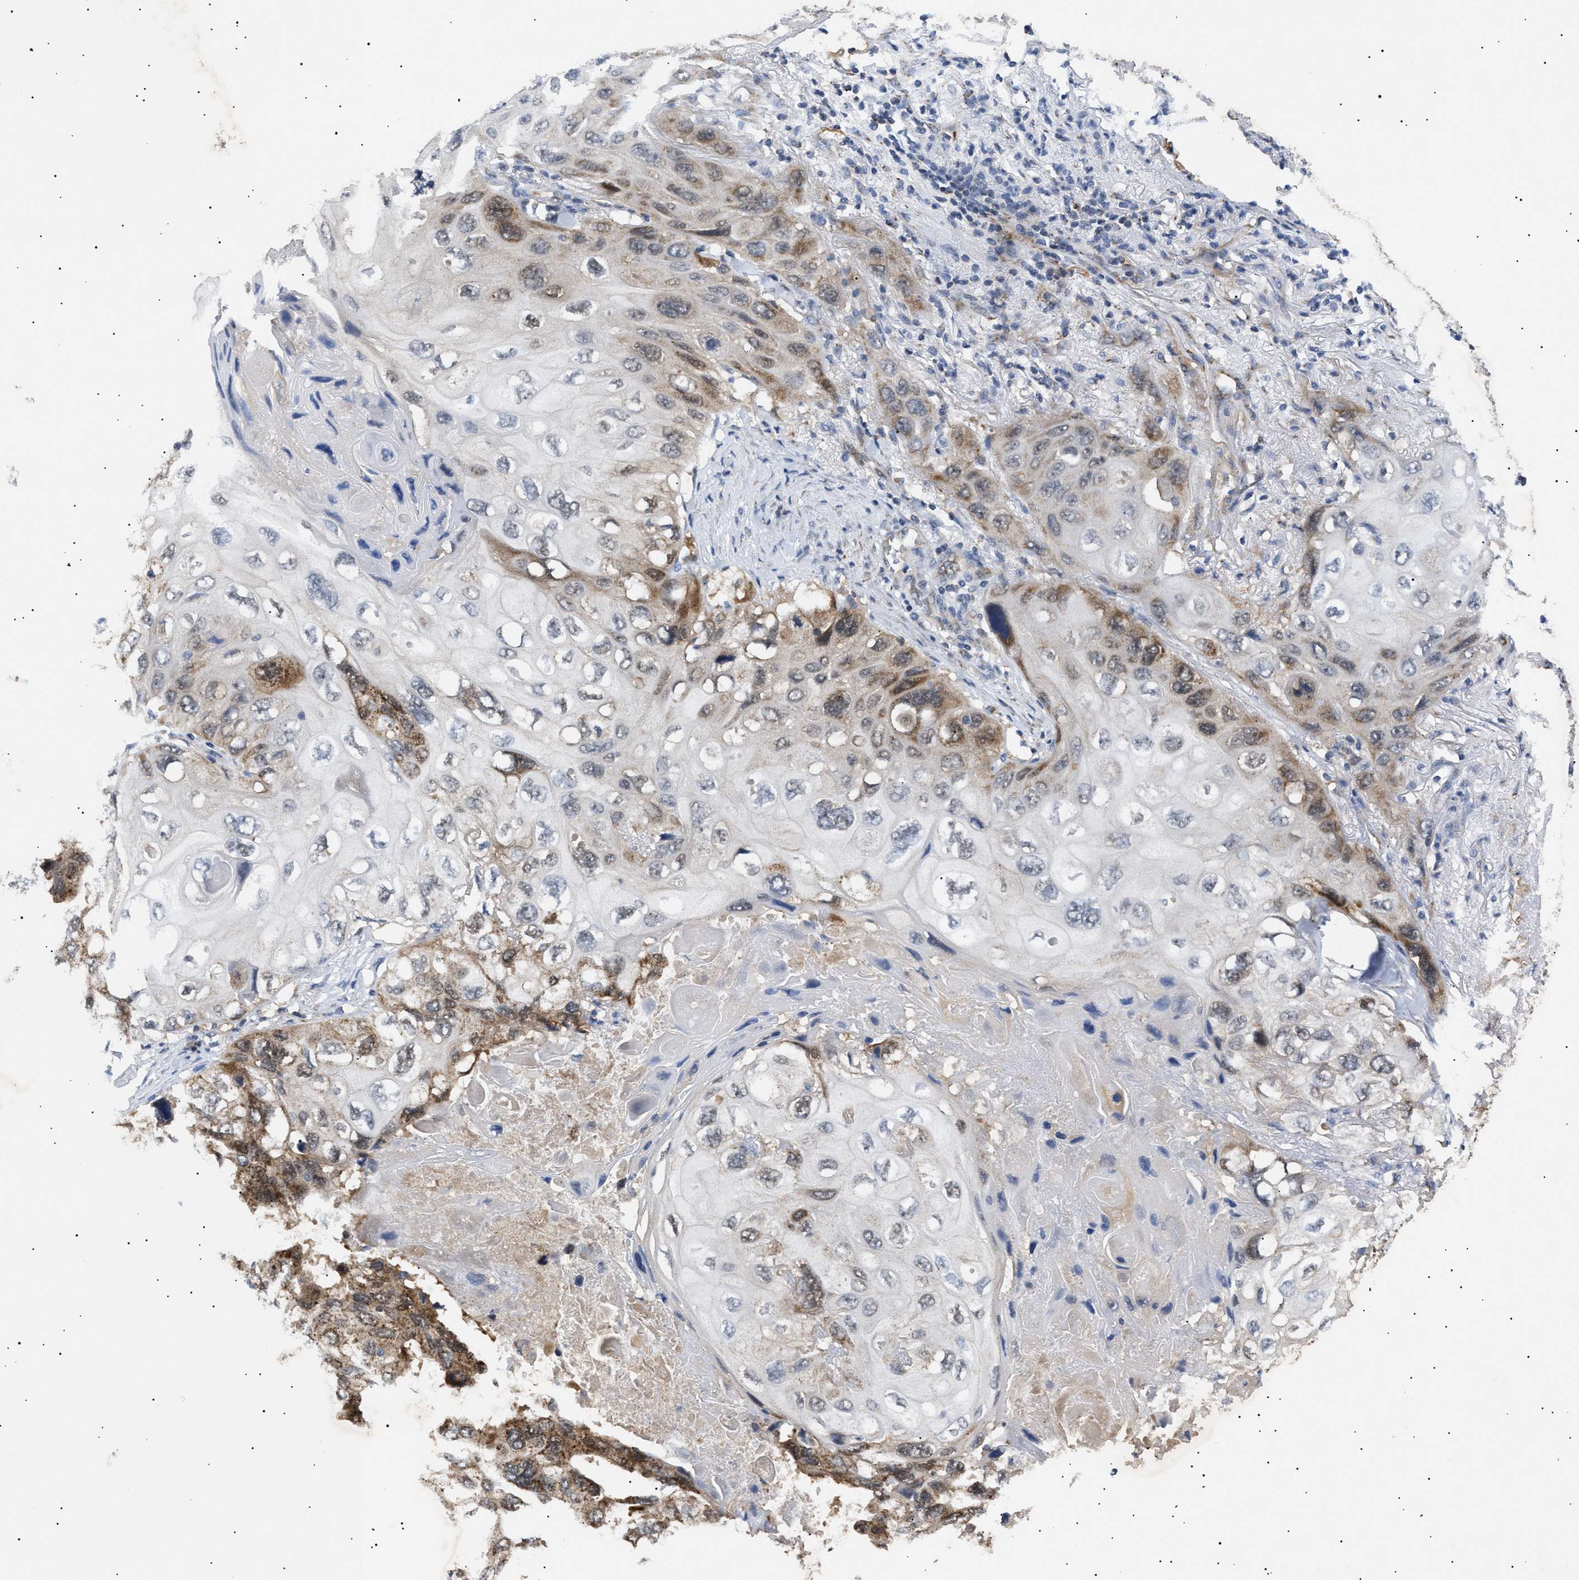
{"staining": {"intensity": "moderate", "quantity": "25%-75%", "location": "cytoplasmic/membranous"}, "tissue": "lung cancer", "cell_type": "Tumor cells", "image_type": "cancer", "snomed": [{"axis": "morphology", "description": "Squamous cell carcinoma, NOS"}, {"axis": "topography", "description": "Lung"}], "caption": "A brown stain shows moderate cytoplasmic/membranous expression of a protein in human lung cancer tumor cells. The staining was performed using DAB (3,3'-diaminobenzidine), with brown indicating positive protein expression. Nuclei are stained blue with hematoxylin.", "gene": "SIRT5", "patient": {"sex": "female", "age": 73}}